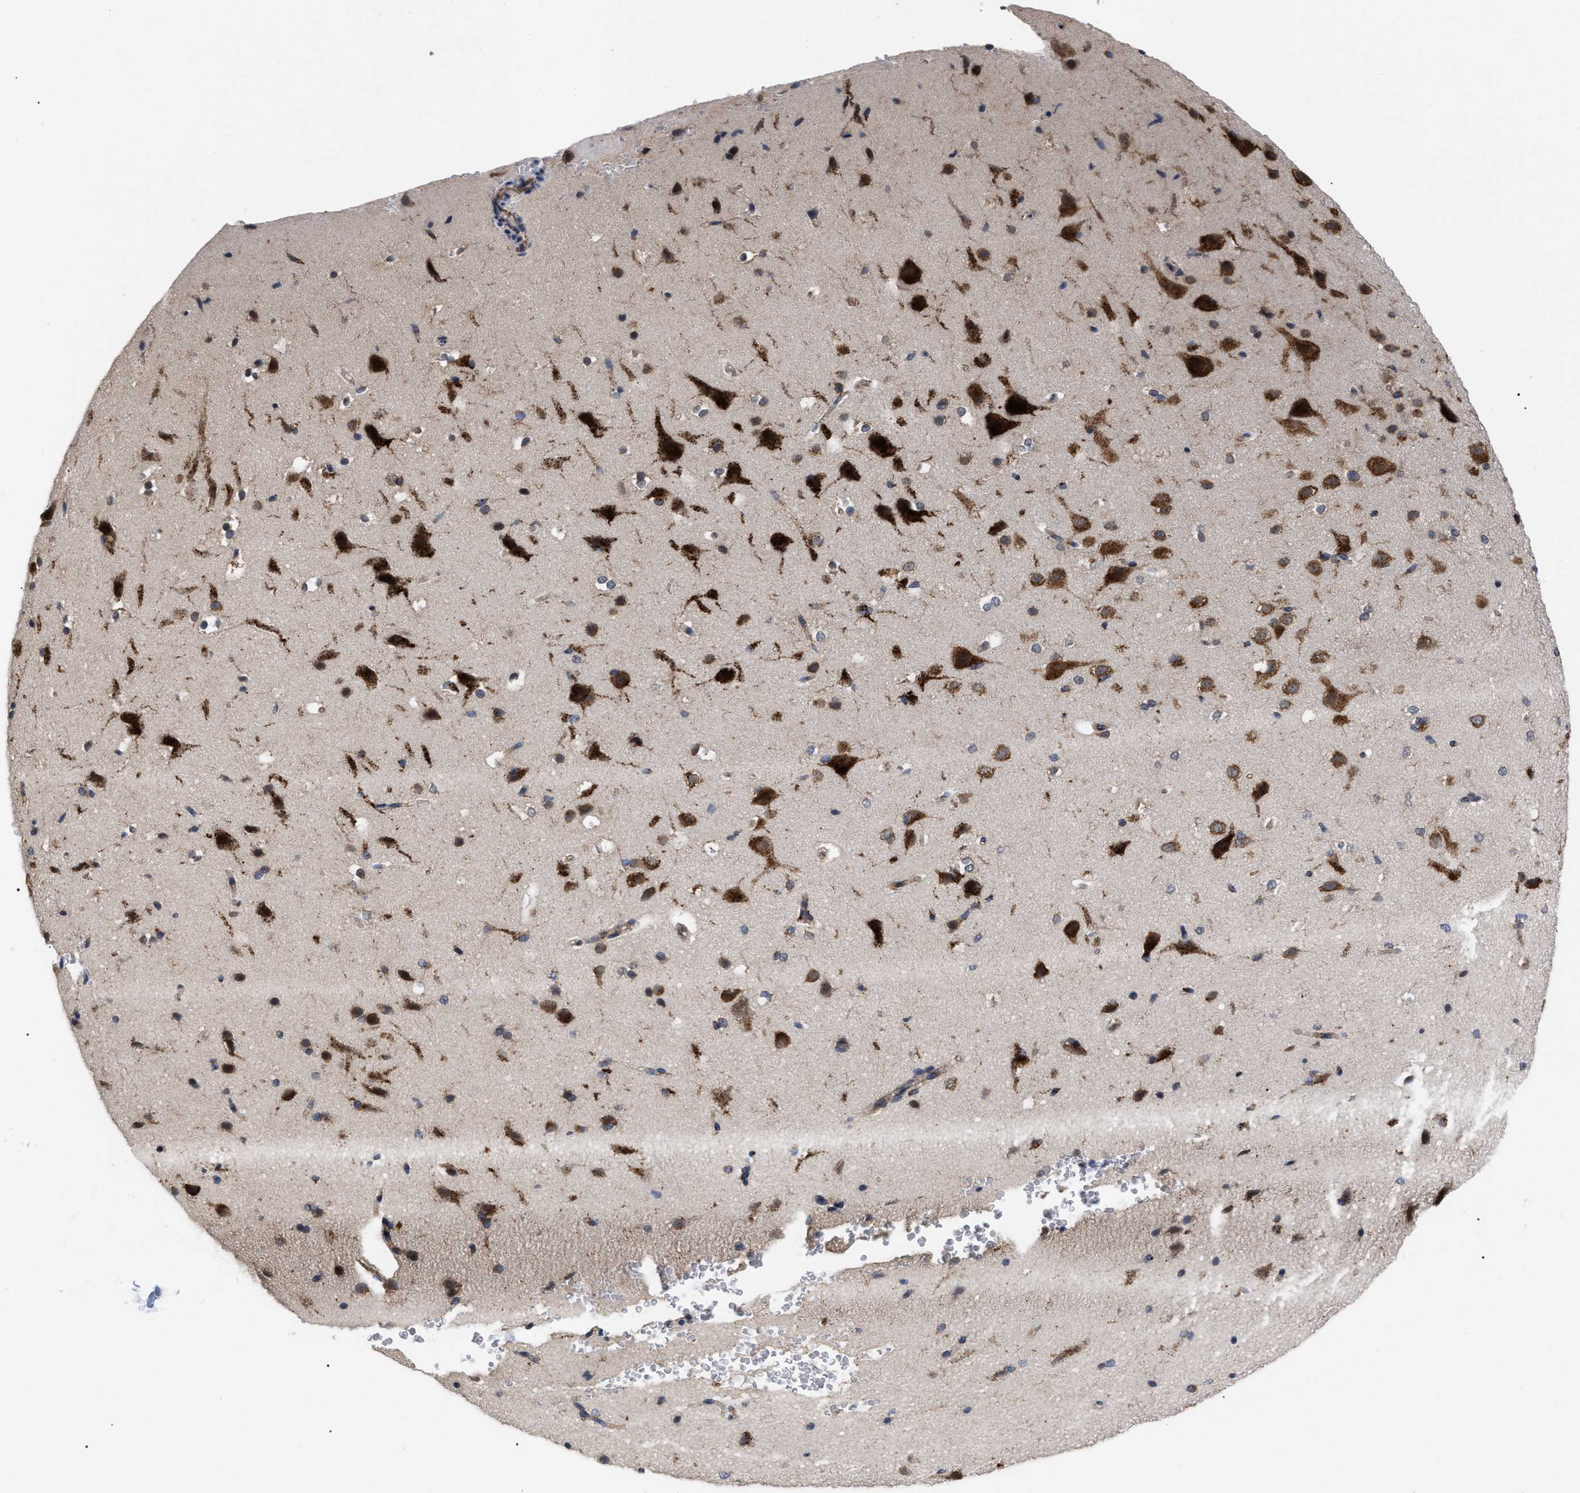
{"staining": {"intensity": "weak", "quantity": ">75%", "location": "cytoplasmic/membranous"}, "tissue": "cerebral cortex", "cell_type": "Endothelial cells", "image_type": "normal", "snomed": [{"axis": "morphology", "description": "Normal tissue, NOS"}, {"axis": "morphology", "description": "Developmental malformation"}, {"axis": "topography", "description": "Cerebral cortex"}], "caption": "A low amount of weak cytoplasmic/membranous positivity is present in about >75% of endothelial cells in benign cerebral cortex. Immunohistochemistry stains the protein in brown and the nuclei are stained blue.", "gene": "UPF1", "patient": {"sex": "female", "age": 30}}